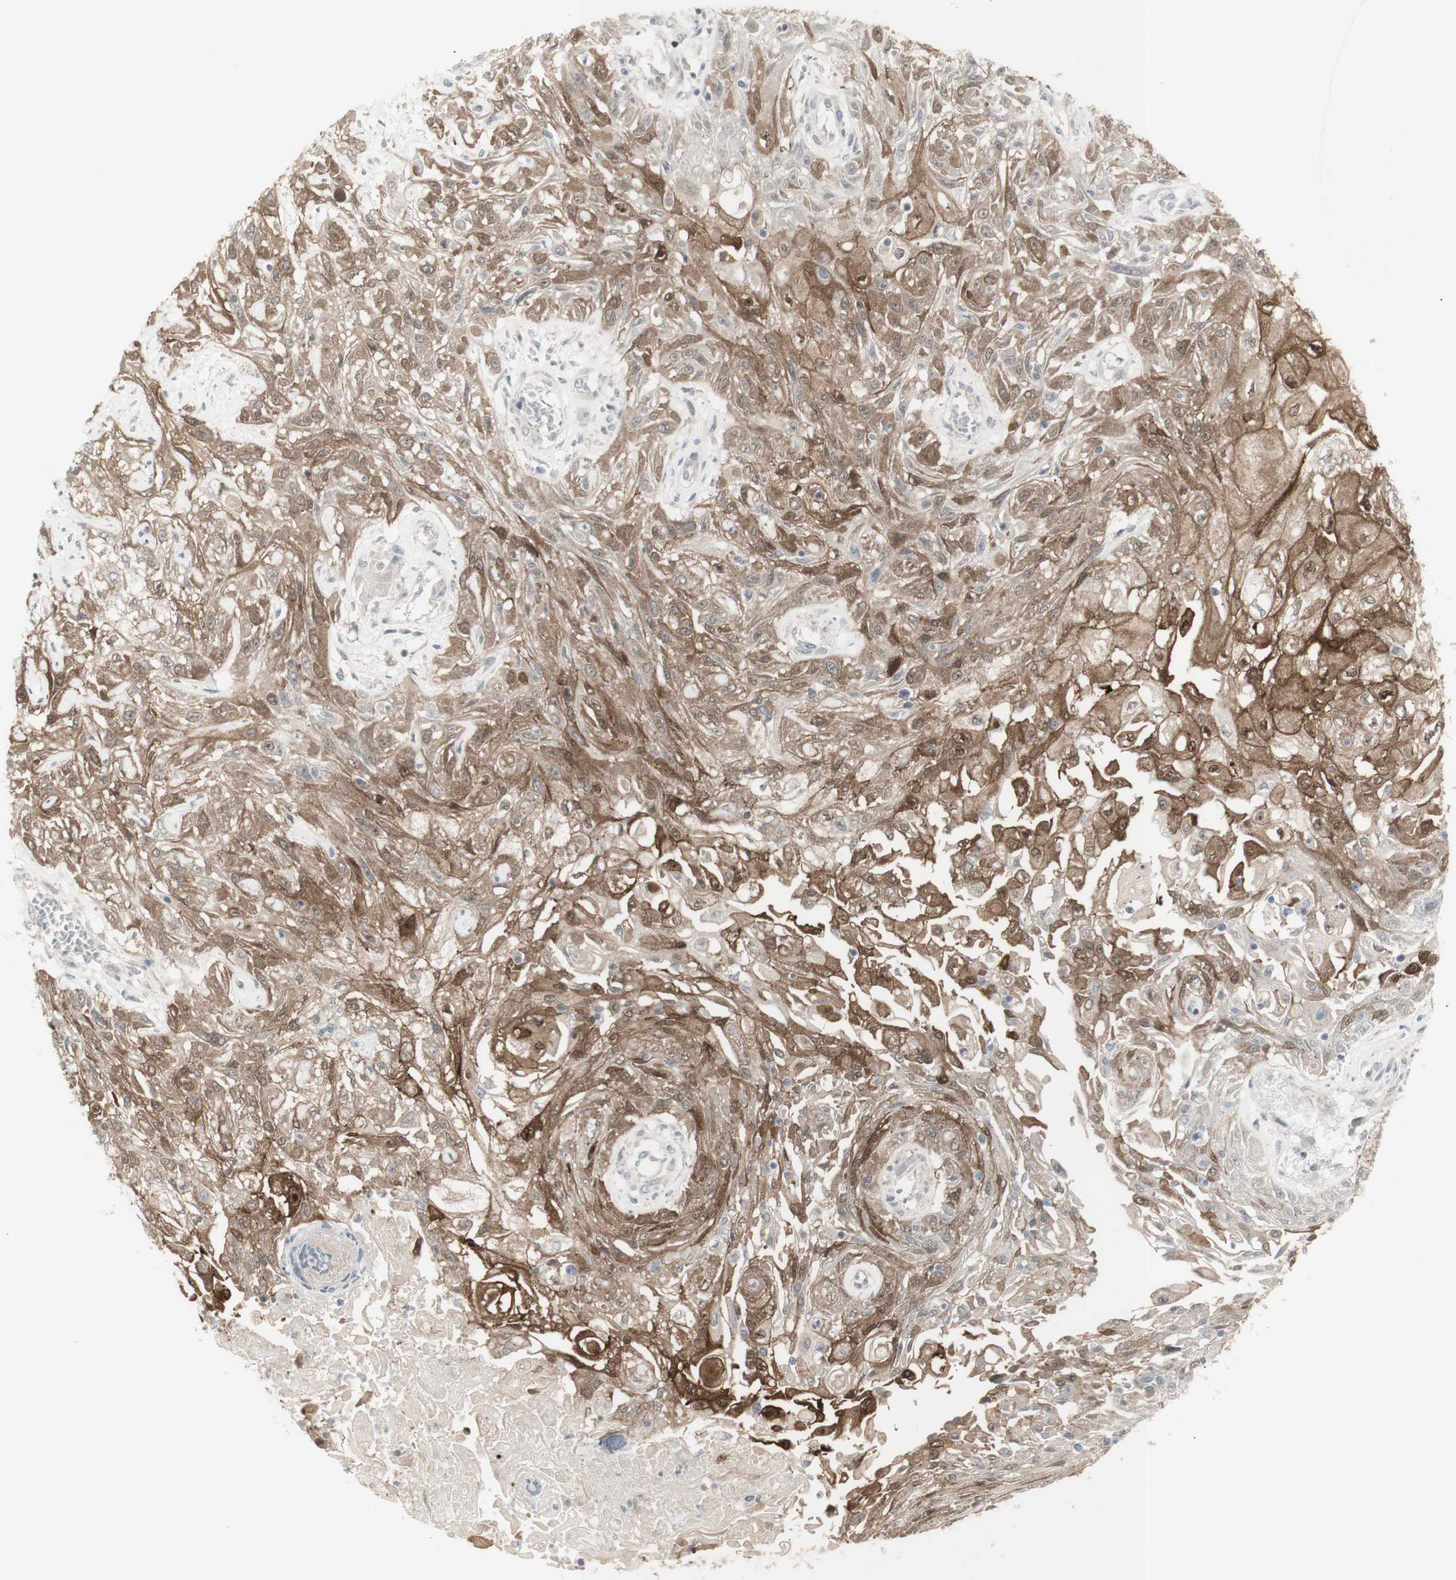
{"staining": {"intensity": "moderate", "quantity": ">75%", "location": "cytoplasmic/membranous"}, "tissue": "skin cancer", "cell_type": "Tumor cells", "image_type": "cancer", "snomed": [{"axis": "morphology", "description": "Squamous cell carcinoma, NOS"}, {"axis": "topography", "description": "Skin"}], "caption": "IHC image of neoplastic tissue: skin squamous cell carcinoma stained using IHC displays medium levels of moderate protein expression localized specifically in the cytoplasmic/membranous of tumor cells, appearing as a cytoplasmic/membranous brown color.", "gene": "C1orf116", "patient": {"sex": "male", "age": 75}}